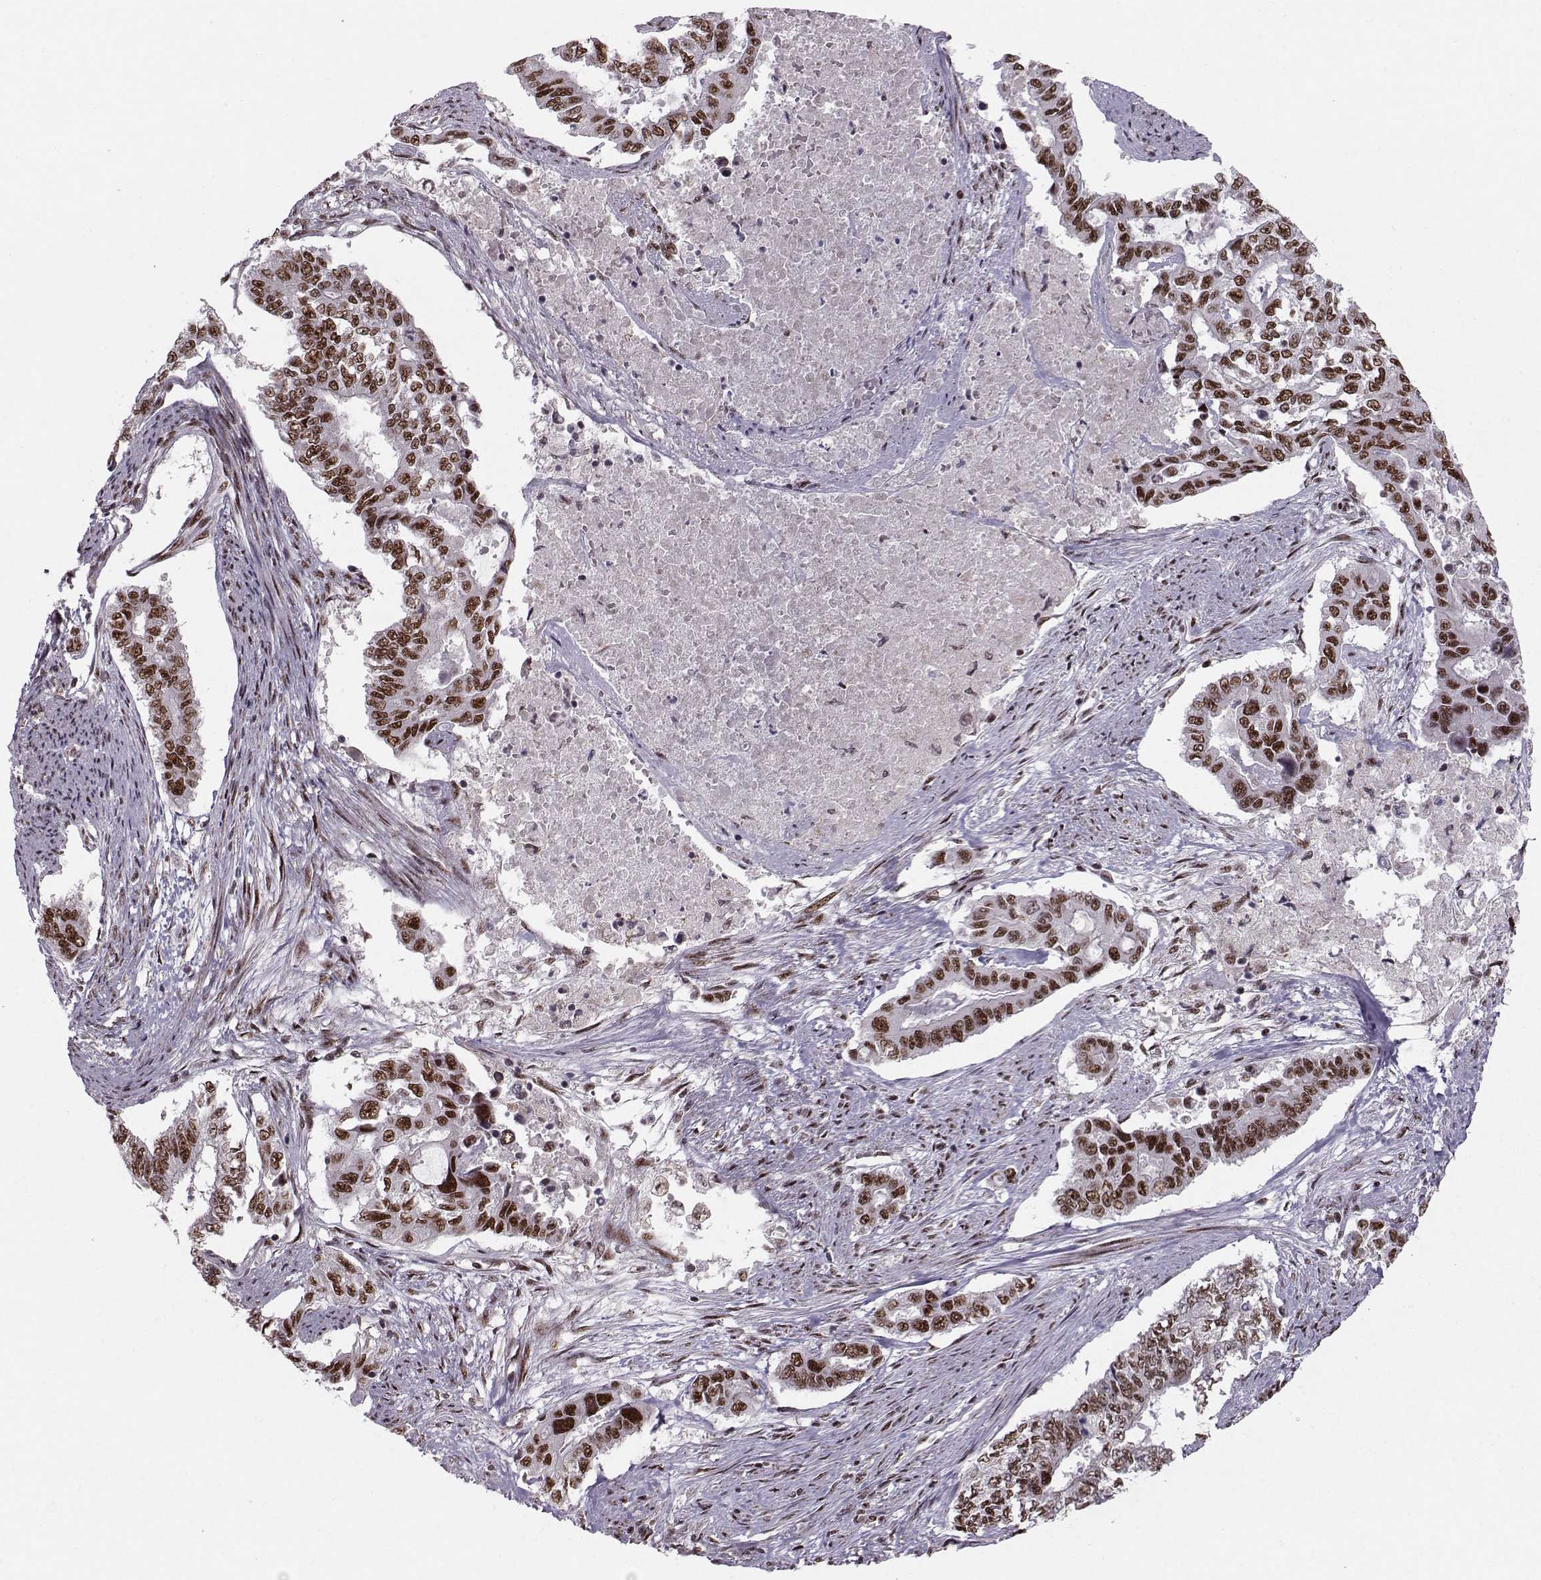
{"staining": {"intensity": "strong", "quantity": ">75%", "location": "nuclear"}, "tissue": "endometrial cancer", "cell_type": "Tumor cells", "image_type": "cancer", "snomed": [{"axis": "morphology", "description": "Adenocarcinoma, NOS"}, {"axis": "topography", "description": "Uterus"}], "caption": "The immunohistochemical stain labels strong nuclear staining in tumor cells of endometrial cancer tissue.", "gene": "SNAPC2", "patient": {"sex": "female", "age": 59}}